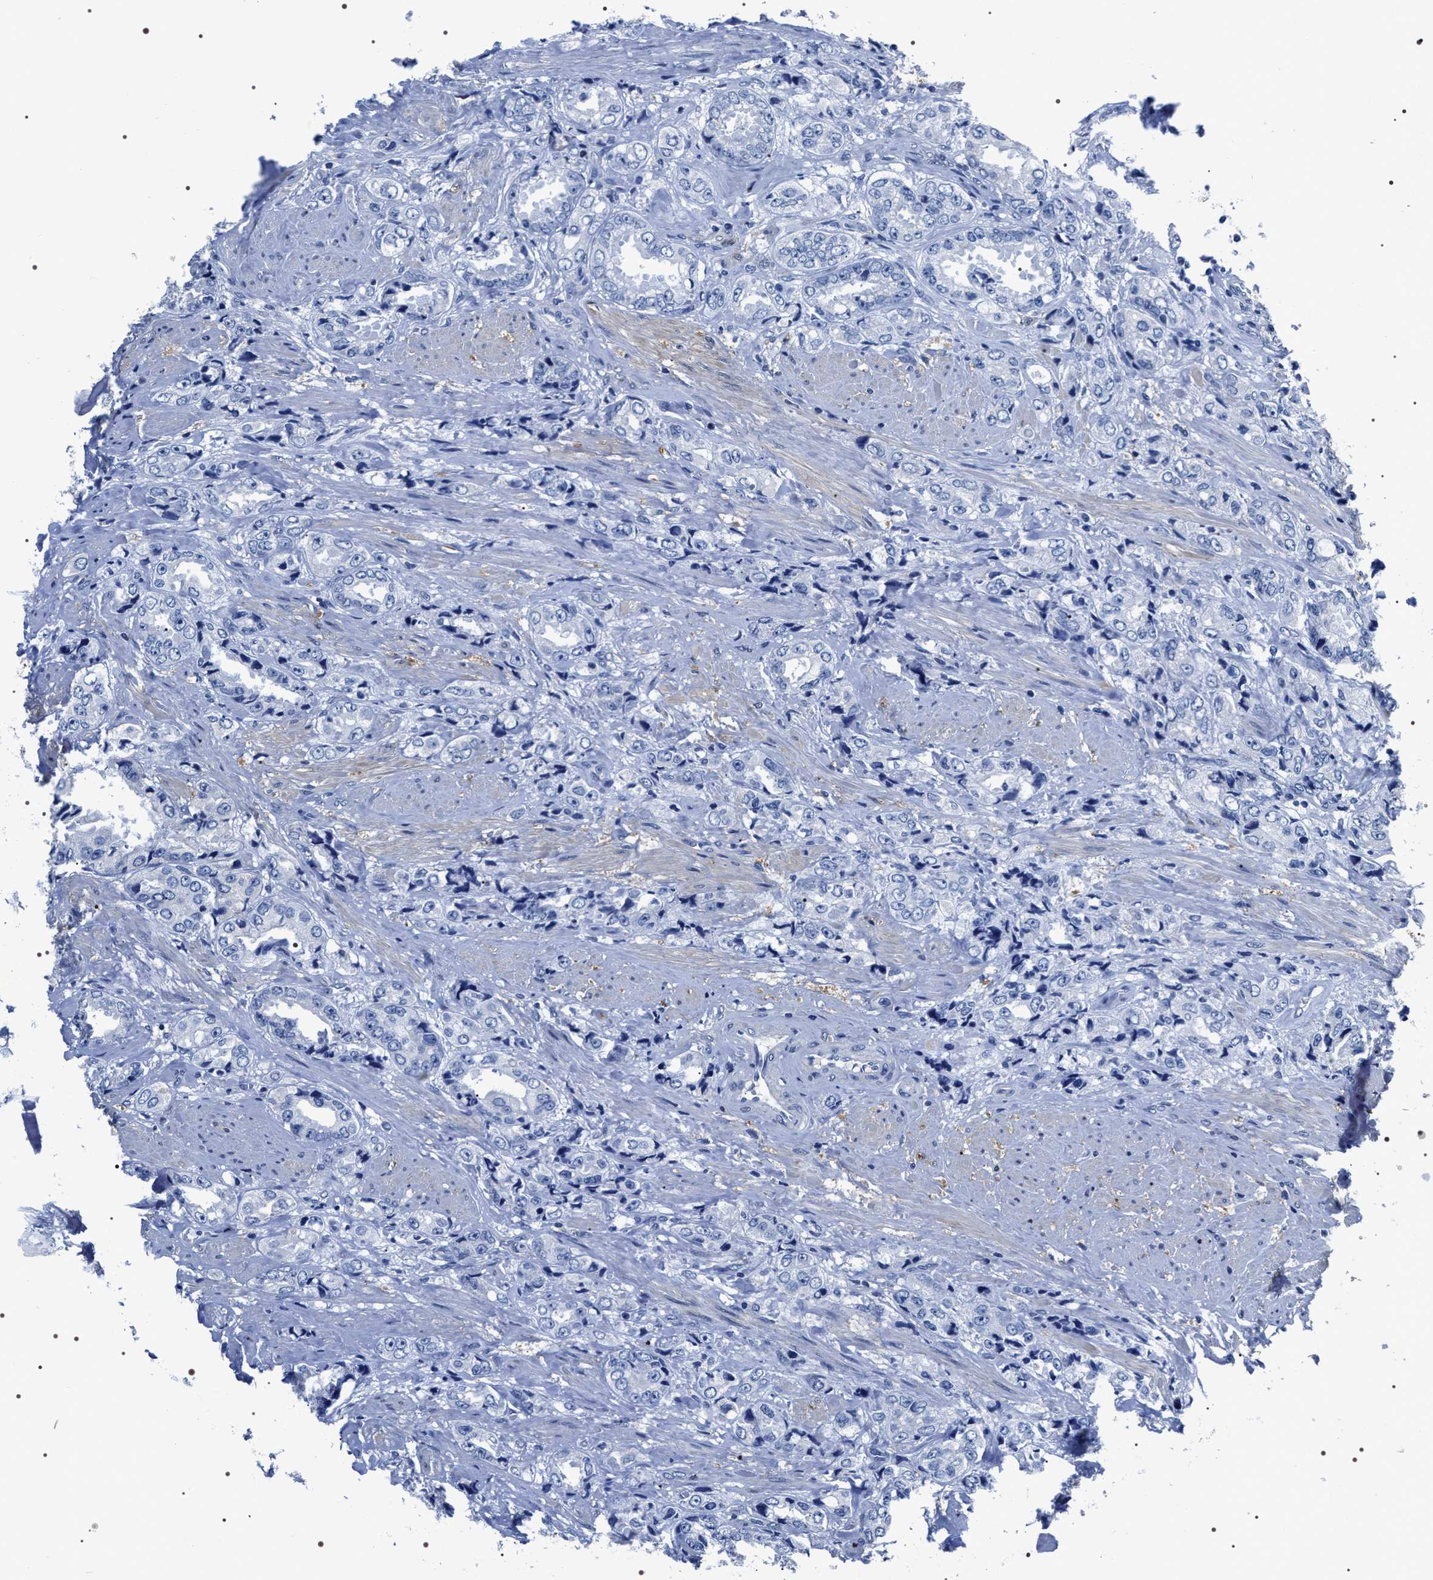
{"staining": {"intensity": "negative", "quantity": "none", "location": "none"}, "tissue": "prostate cancer", "cell_type": "Tumor cells", "image_type": "cancer", "snomed": [{"axis": "morphology", "description": "Adenocarcinoma, High grade"}, {"axis": "topography", "description": "Prostate"}], "caption": "Human adenocarcinoma (high-grade) (prostate) stained for a protein using immunohistochemistry displays no expression in tumor cells.", "gene": "ADH4", "patient": {"sex": "male", "age": 61}}